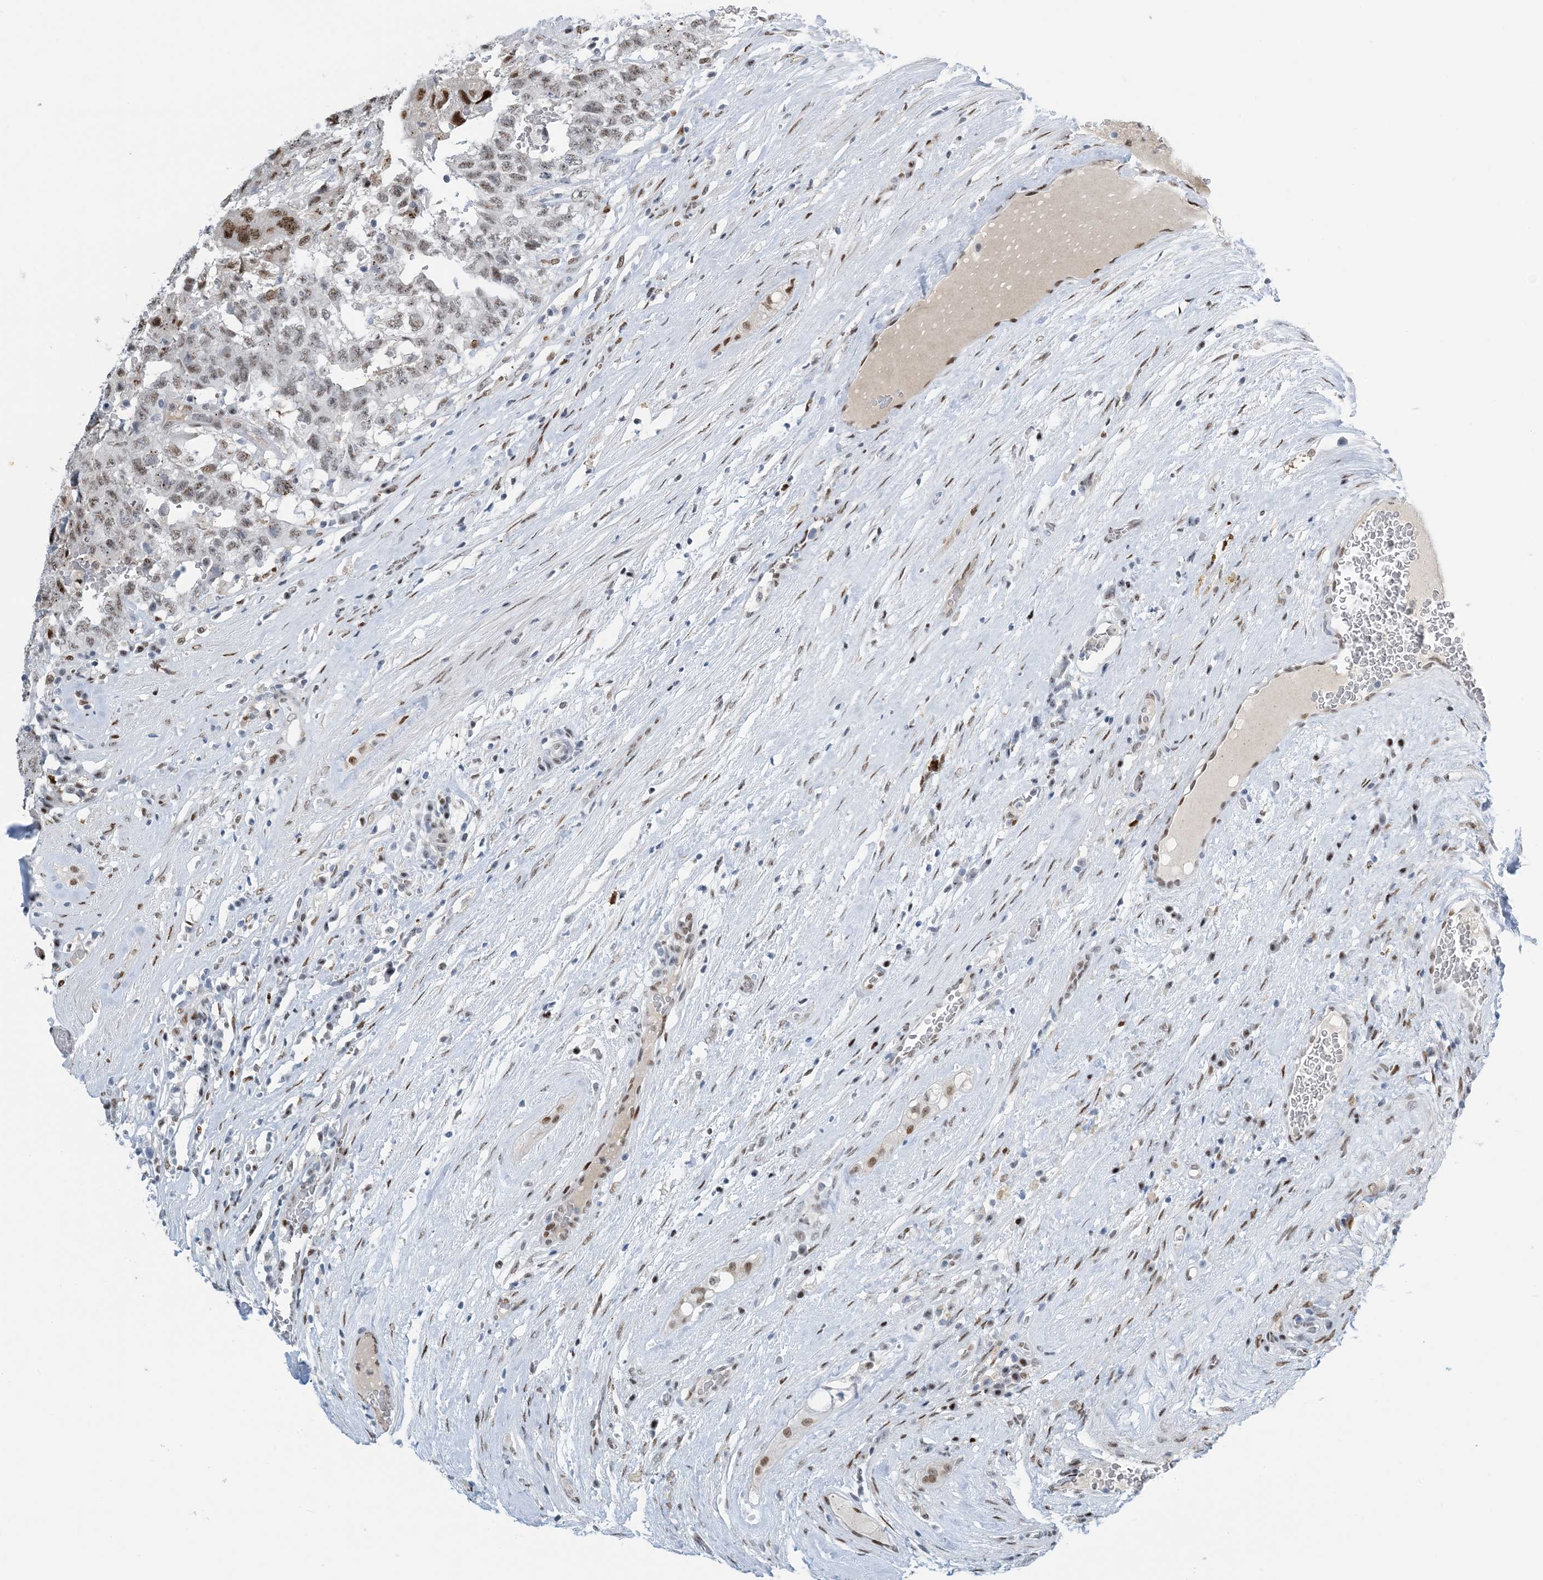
{"staining": {"intensity": "moderate", "quantity": "<25%", "location": "nuclear"}, "tissue": "testis cancer", "cell_type": "Tumor cells", "image_type": "cancer", "snomed": [{"axis": "morphology", "description": "Carcinoma, Embryonal, NOS"}, {"axis": "topography", "description": "Testis"}], "caption": "A low amount of moderate nuclear positivity is identified in approximately <25% of tumor cells in testis cancer tissue.", "gene": "HEMK1", "patient": {"sex": "male", "age": 26}}